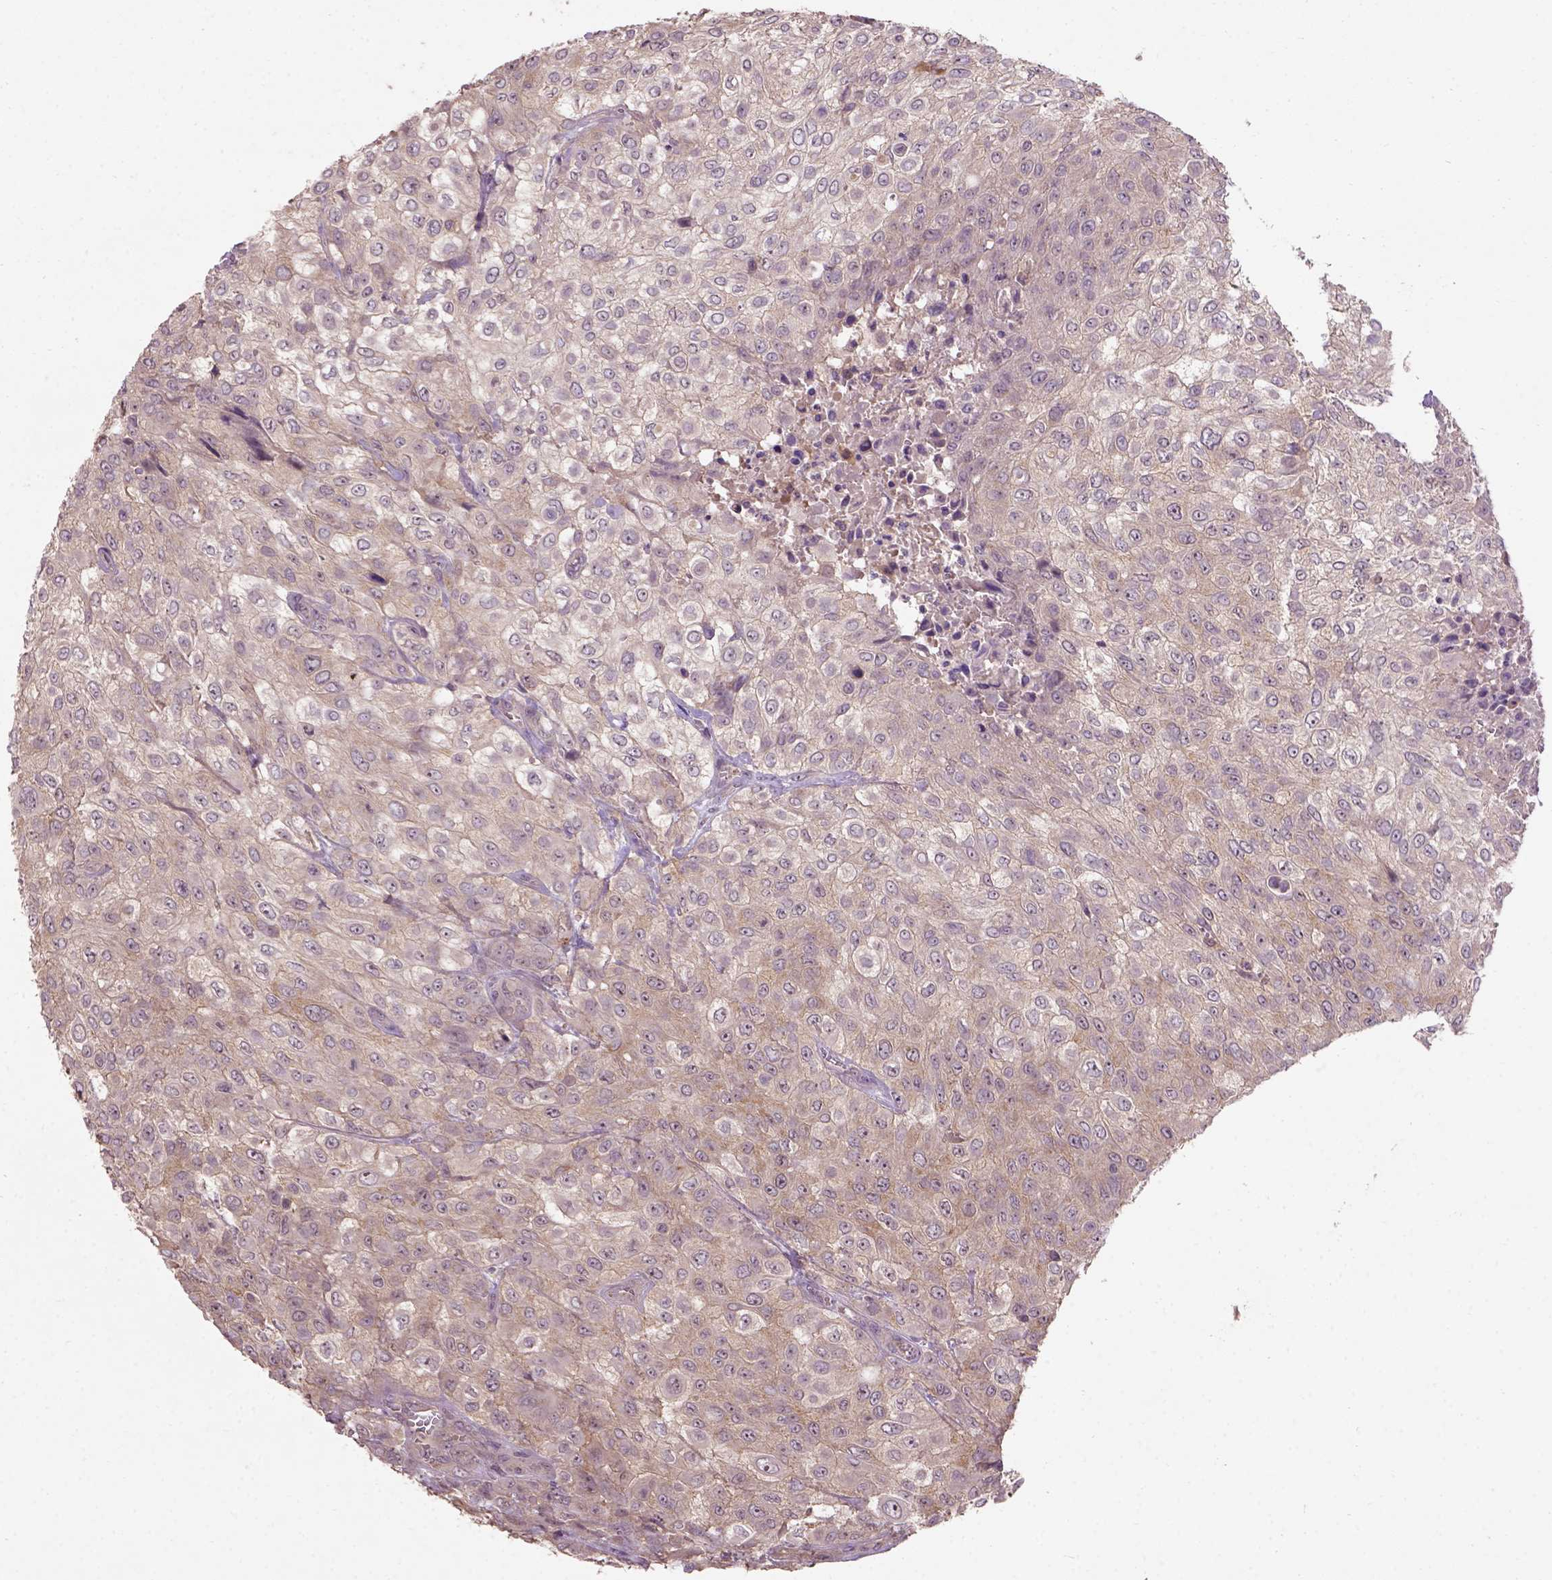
{"staining": {"intensity": "moderate", "quantity": "25%-75%", "location": "cytoplasmic/membranous"}, "tissue": "urothelial cancer", "cell_type": "Tumor cells", "image_type": "cancer", "snomed": [{"axis": "morphology", "description": "Urothelial carcinoma, High grade"}, {"axis": "topography", "description": "Urinary bladder"}], "caption": "Tumor cells demonstrate medium levels of moderate cytoplasmic/membranous staining in approximately 25%-75% of cells in urothelial cancer.", "gene": "KBTBD8", "patient": {"sex": "male", "age": 57}}